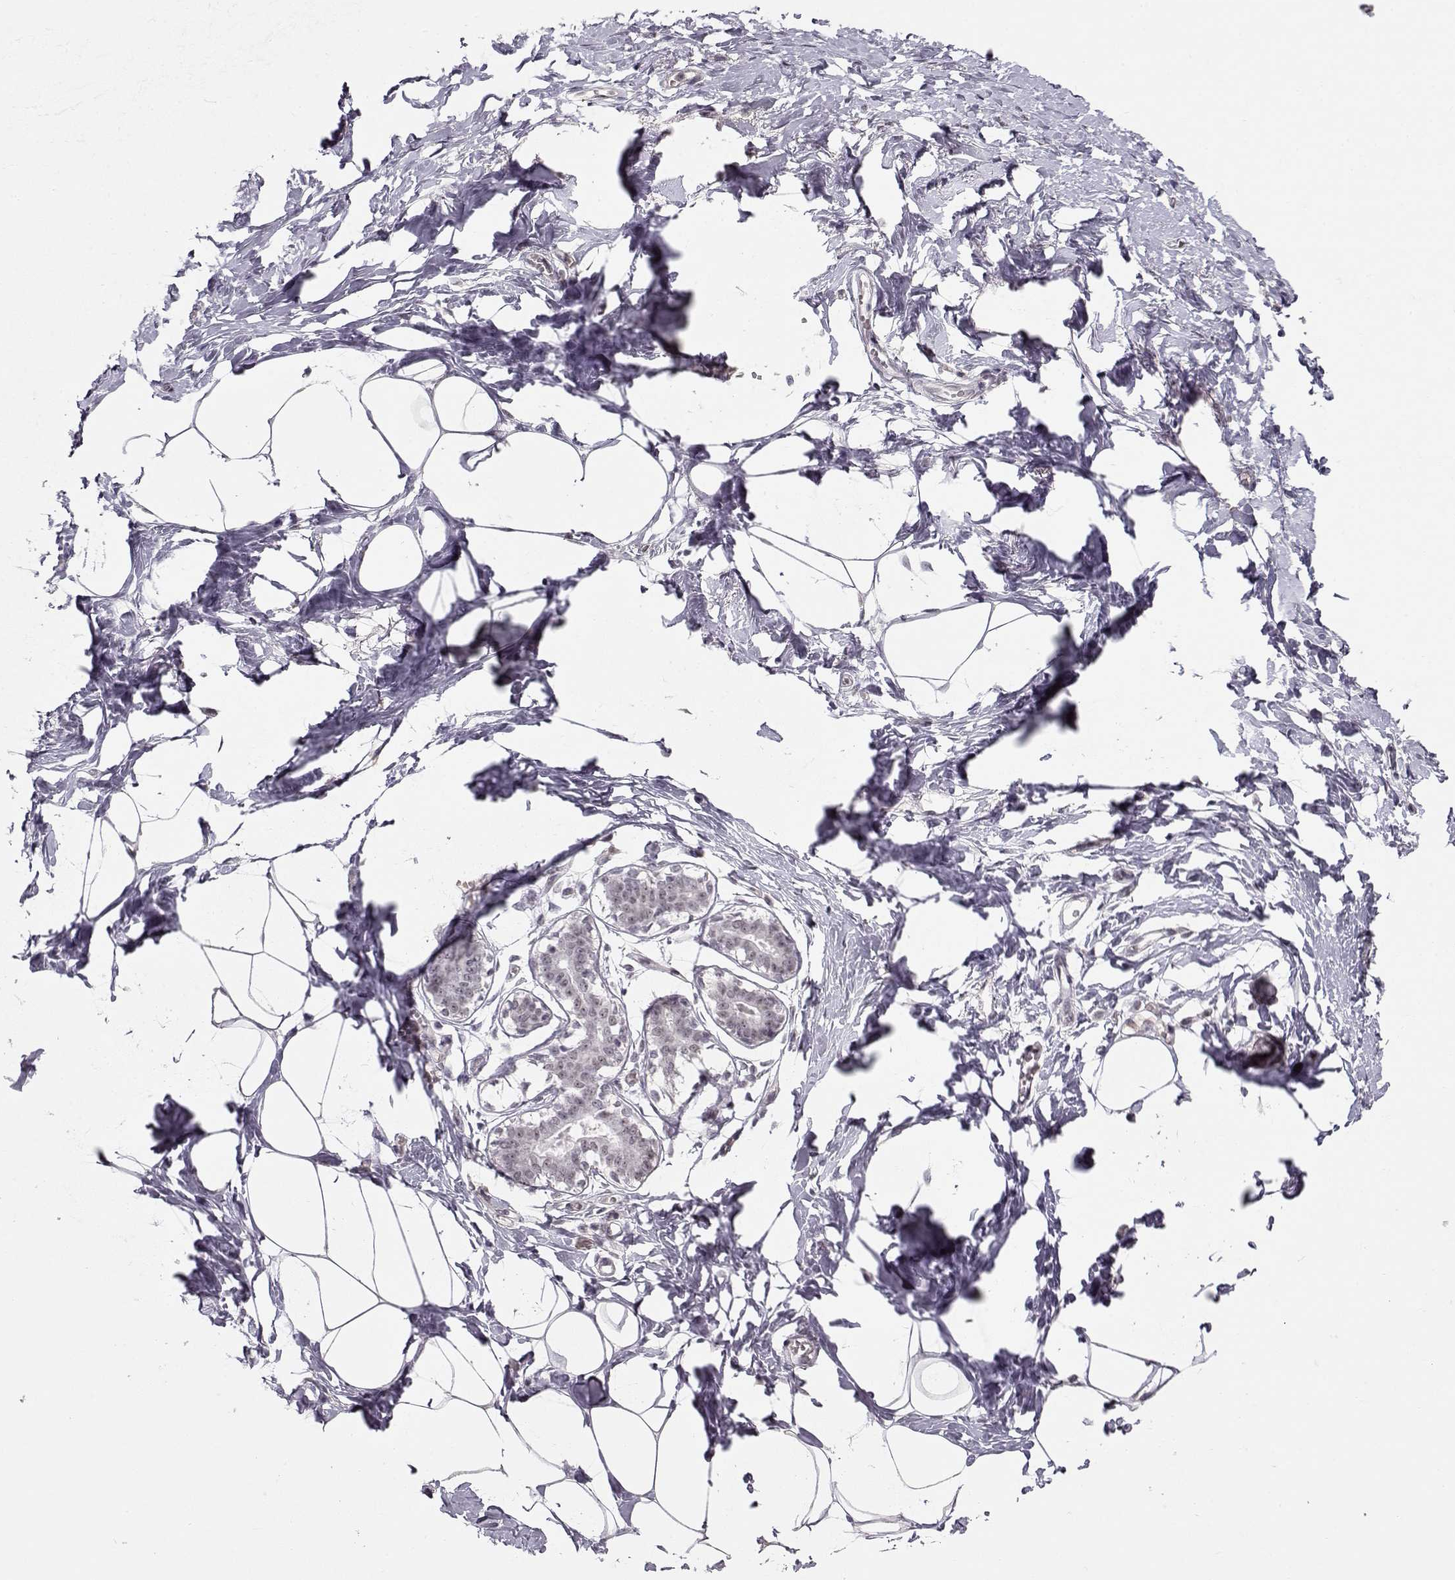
{"staining": {"intensity": "negative", "quantity": "none", "location": "none"}, "tissue": "breast", "cell_type": "Adipocytes", "image_type": "normal", "snomed": [{"axis": "morphology", "description": "Normal tissue, NOS"}, {"axis": "morphology", "description": "Lobular carcinoma, in situ"}, {"axis": "topography", "description": "Breast"}], "caption": "Immunohistochemistry histopathology image of benign breast stained for a protein (brown), which reveals no staining in adipocytes.", "gene": "PCP4", "patient": {"sex": "female", "age": 35}}